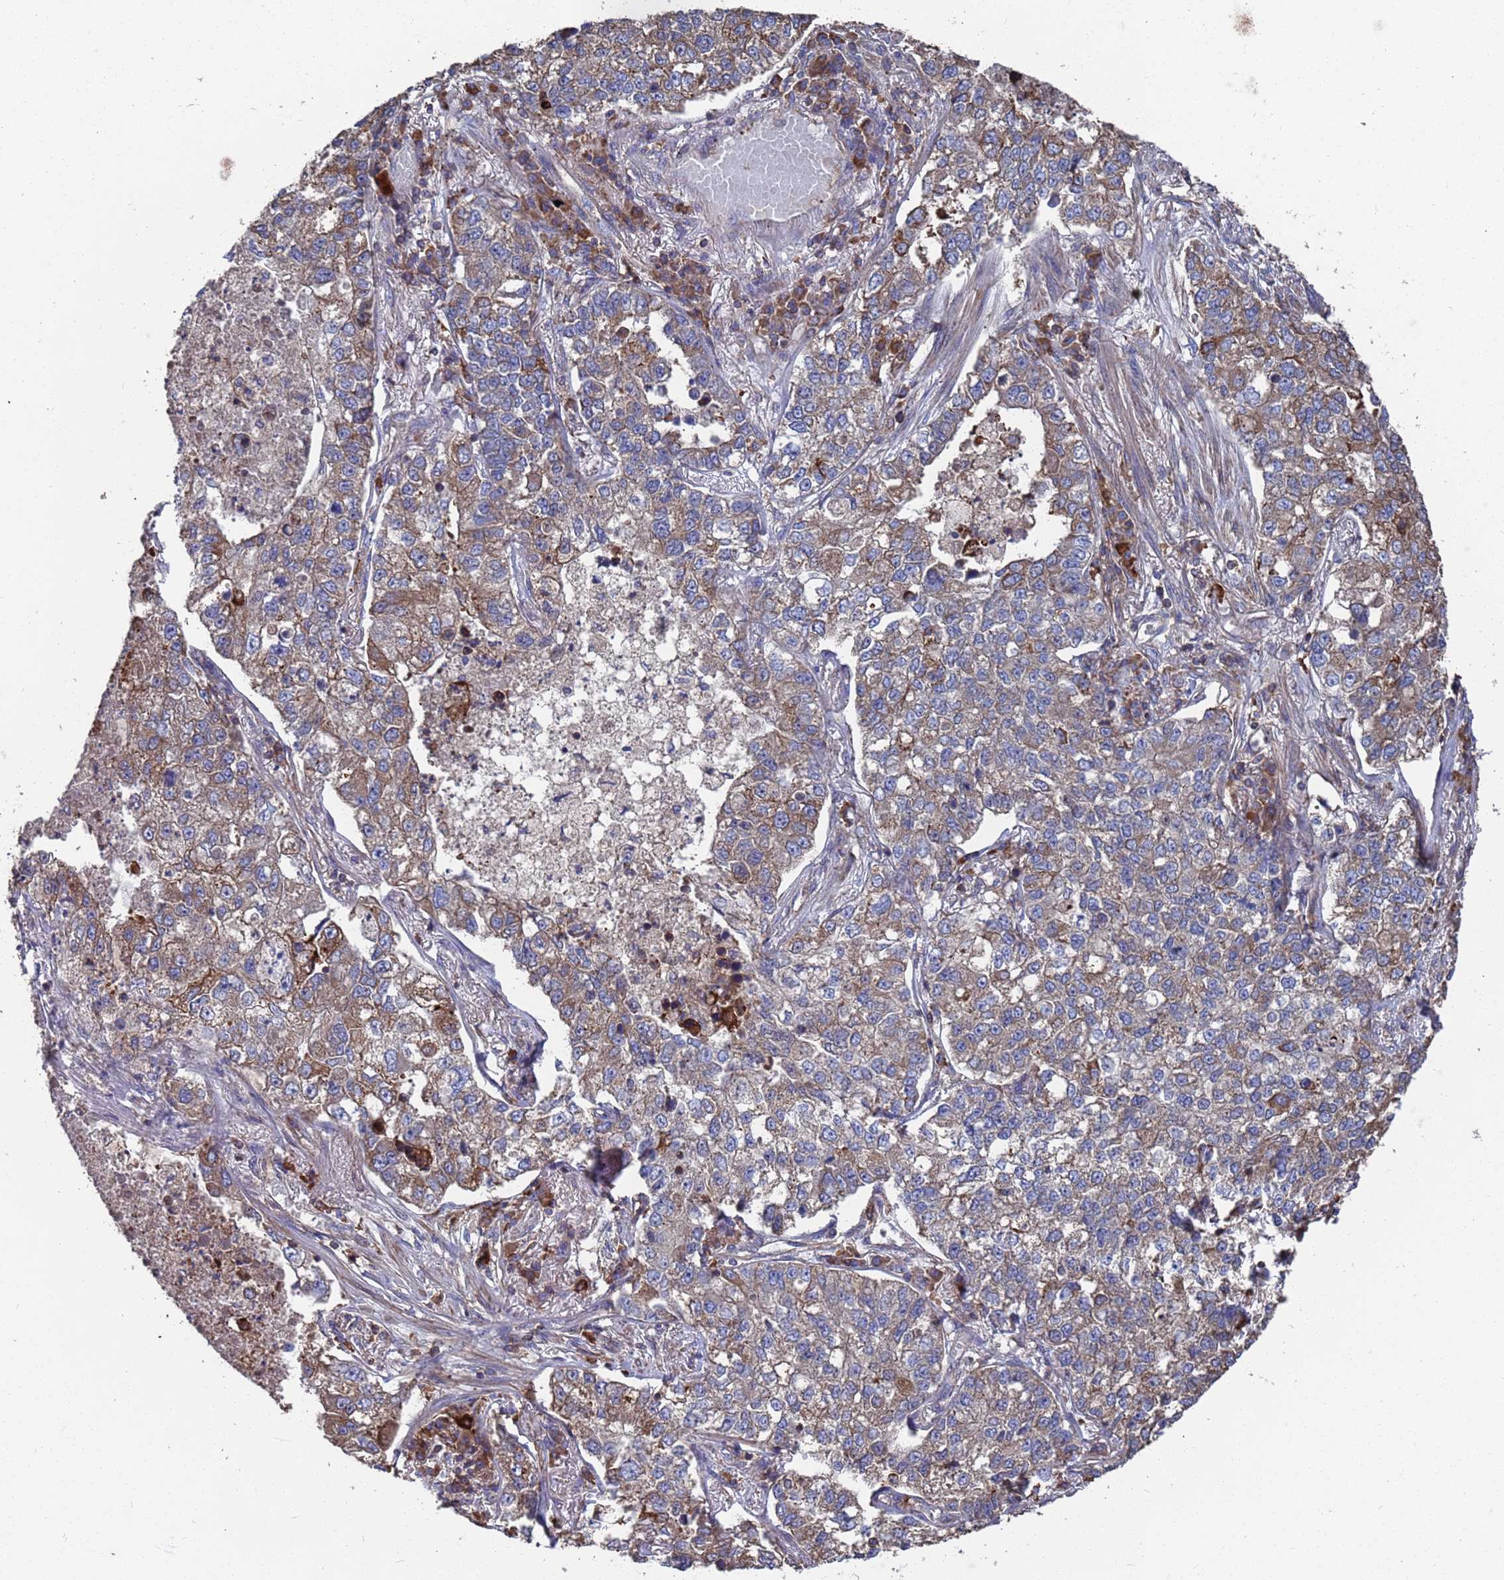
{"staining": {"intensity": "moderate", "quantity": "25%-75%", "location": "cytoplasmic/membranous"}, "tissue": "lung cancer", "cell_type": "Tumor cells", "image_type": "cancer", "snomed": [{"axis": "morphology", "description": "Adenocarcinoma, NOS"}, {"axis": "topography", "description": "Lung"}], "caption": "Immunohistochemistry (IHC) micrograph of neoplastic tissue: adenocarcinoma (lung) stained using immunohistochemistry (IHC) exhibits medium levels of moderate protein expression localized specifically in the cytoplasmic/membranous of tumor cells, appearing as a cytoplasmic/membranous brown color.", "gene": "PYCR1", "patient": {"sex": "male", "age": 49}}